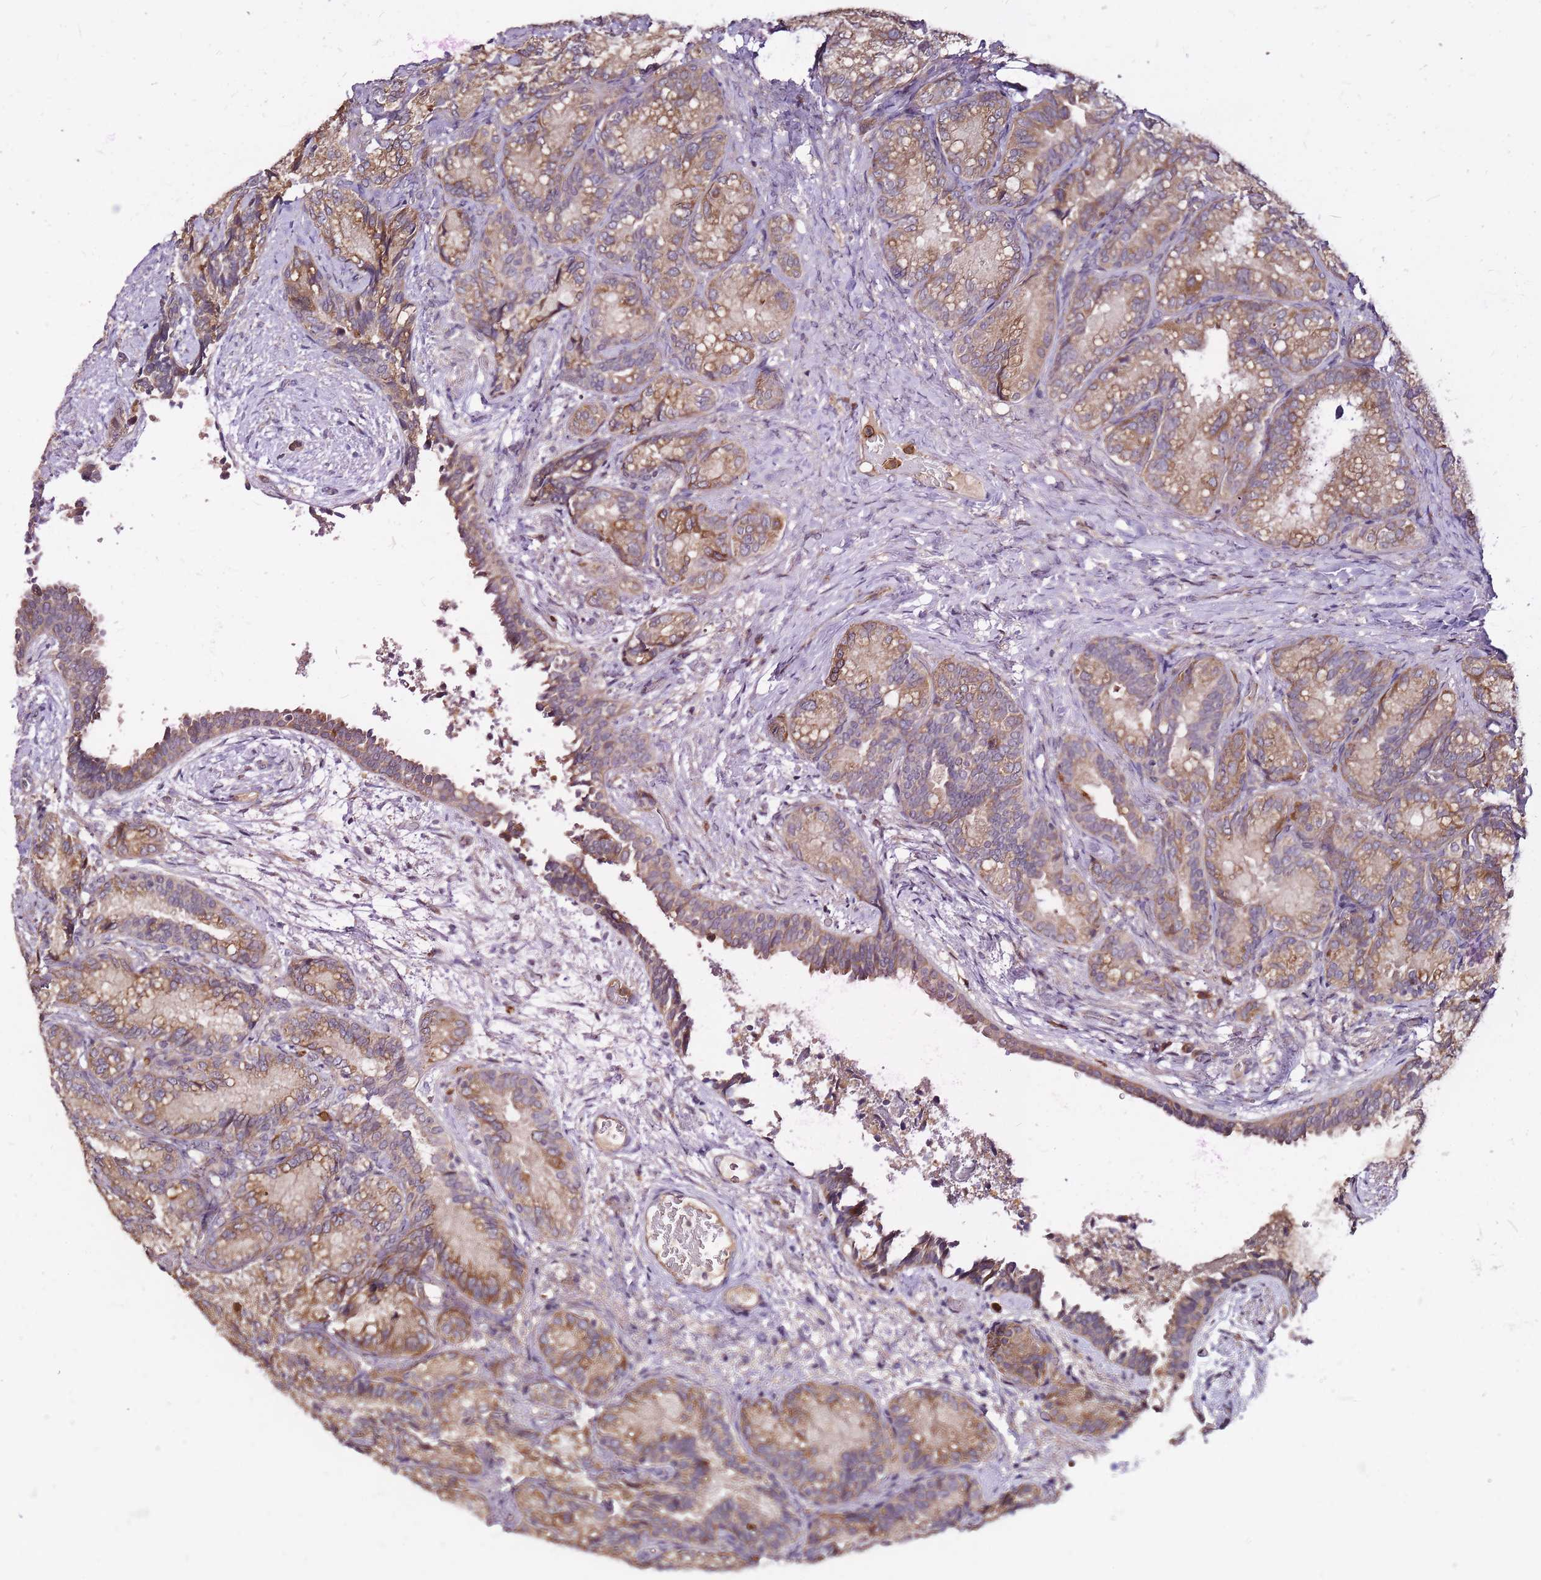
{"staining": {"intensity": "moderate", "quantity": ">75%", "location": "cytoplasmic/membranous"}, "tissue": "seminal vesicle", "cell_type": "Glandular cells", "image_type": "normal", "snomed": [{"axis": "morphology", "description": "Normal tissue, NOS"}, {"axis": "topography", "description": "Seminal veicle"}], "caption": "Protein expression by IHC displays moderate cytoplasmic/membranous staining in about >75% of glandular cells in unremarkable seminal vesicle. The staining was performed using DAB (3,3'-diaminobenzidine) to visualize the protein expression in brown, while the nuclei were stained in blue with hematoxylin (Magnification: 20x).", "gene": "IGF2BP2", "patient": {"sex": "male", "age": 58}}